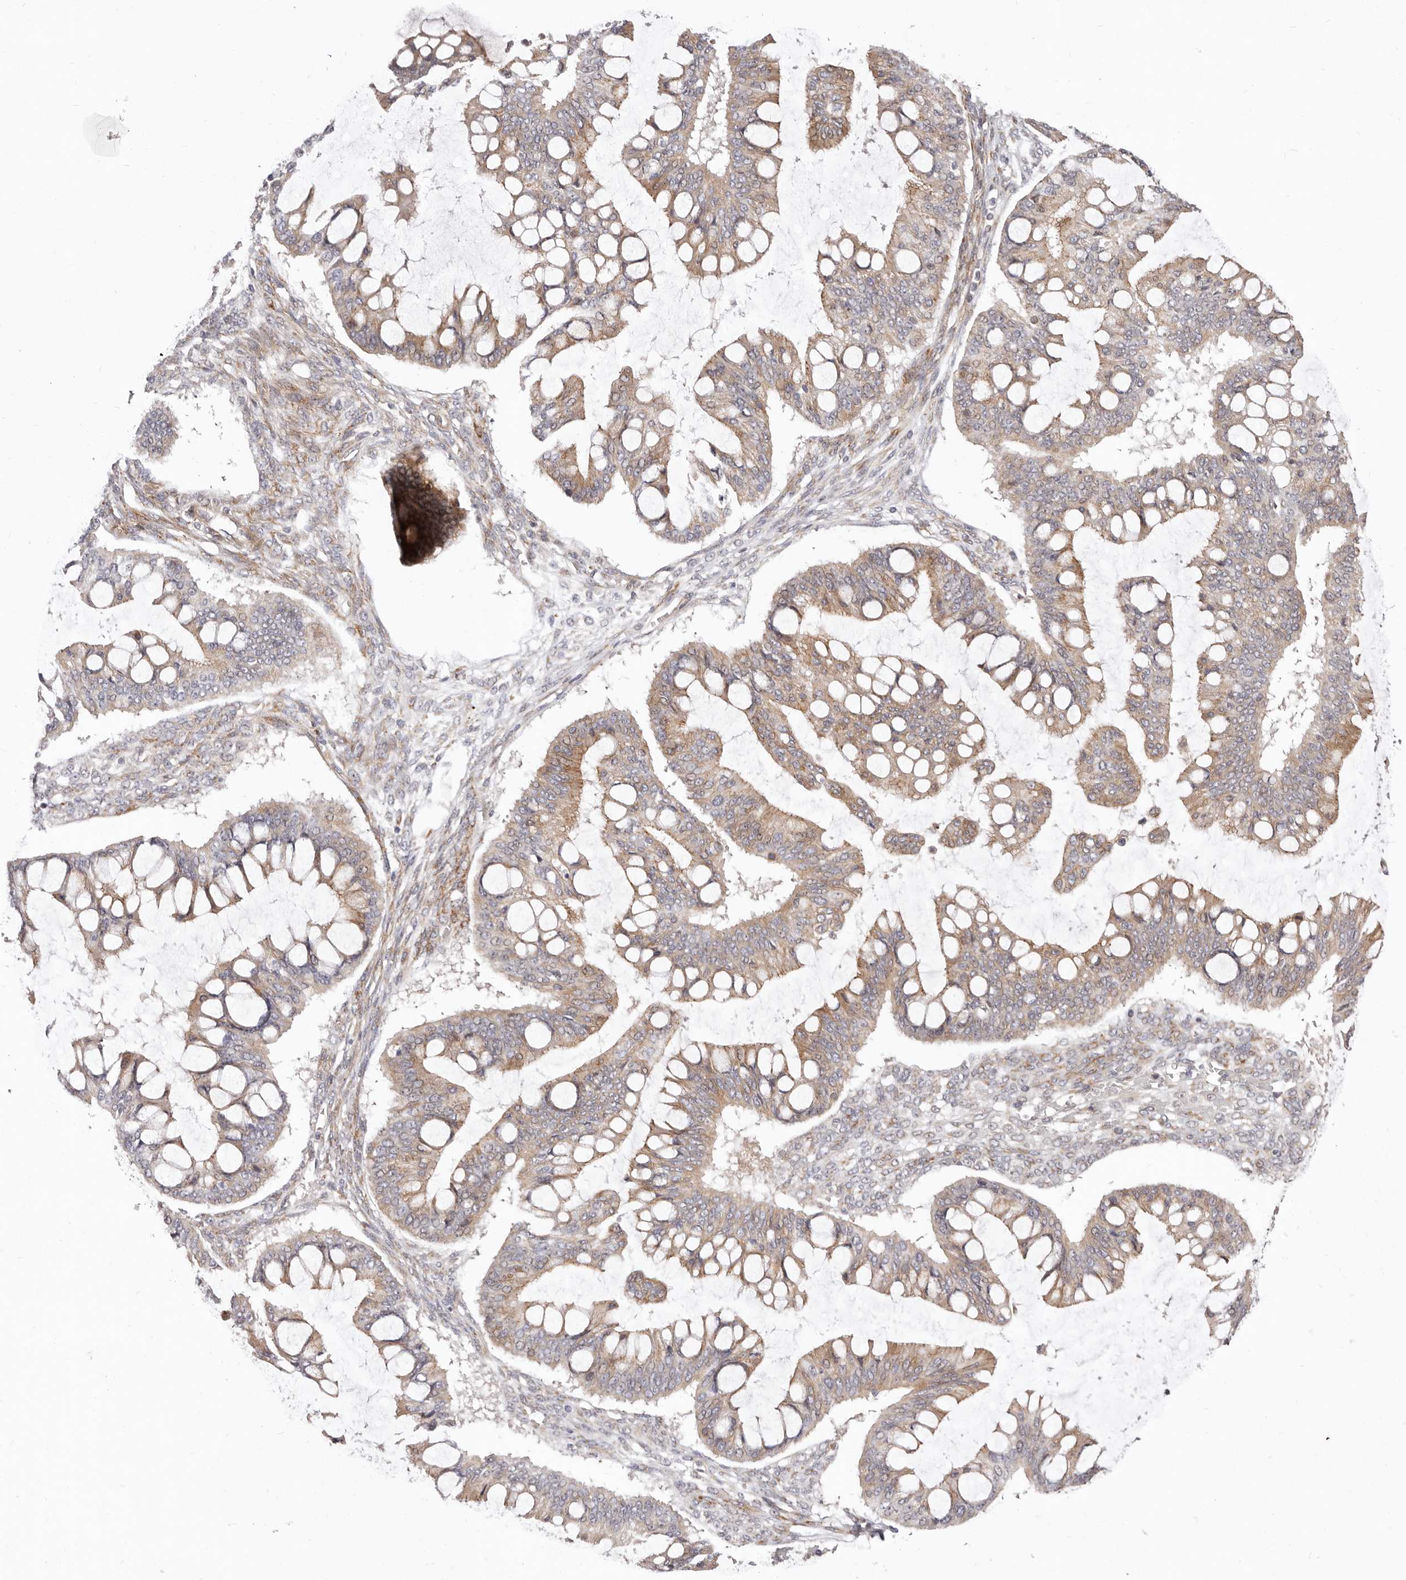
{"staining": {"intensity": "moderate", "quantity": ">75%", "location": "cytoplasmic/membranous"}, "tissue": "ovarian cancer", "cell_type": "Tumor cells", "image_type": "cancer", "snomed": [{"axis": "morphology", "description": "Cystadenocarcinoma, mucinous, NOS"}, {"axis": "topography", "description": "Ovary"}], "caption": "Ovarian cancer stained with DAB immunohistochemistry demonstrates medium levels of moderate cytoplasmic/membranous staining in about >75% of tumor cells.", "gene": "SRCAP", "patient": {"sex": "female", "age": 73}}